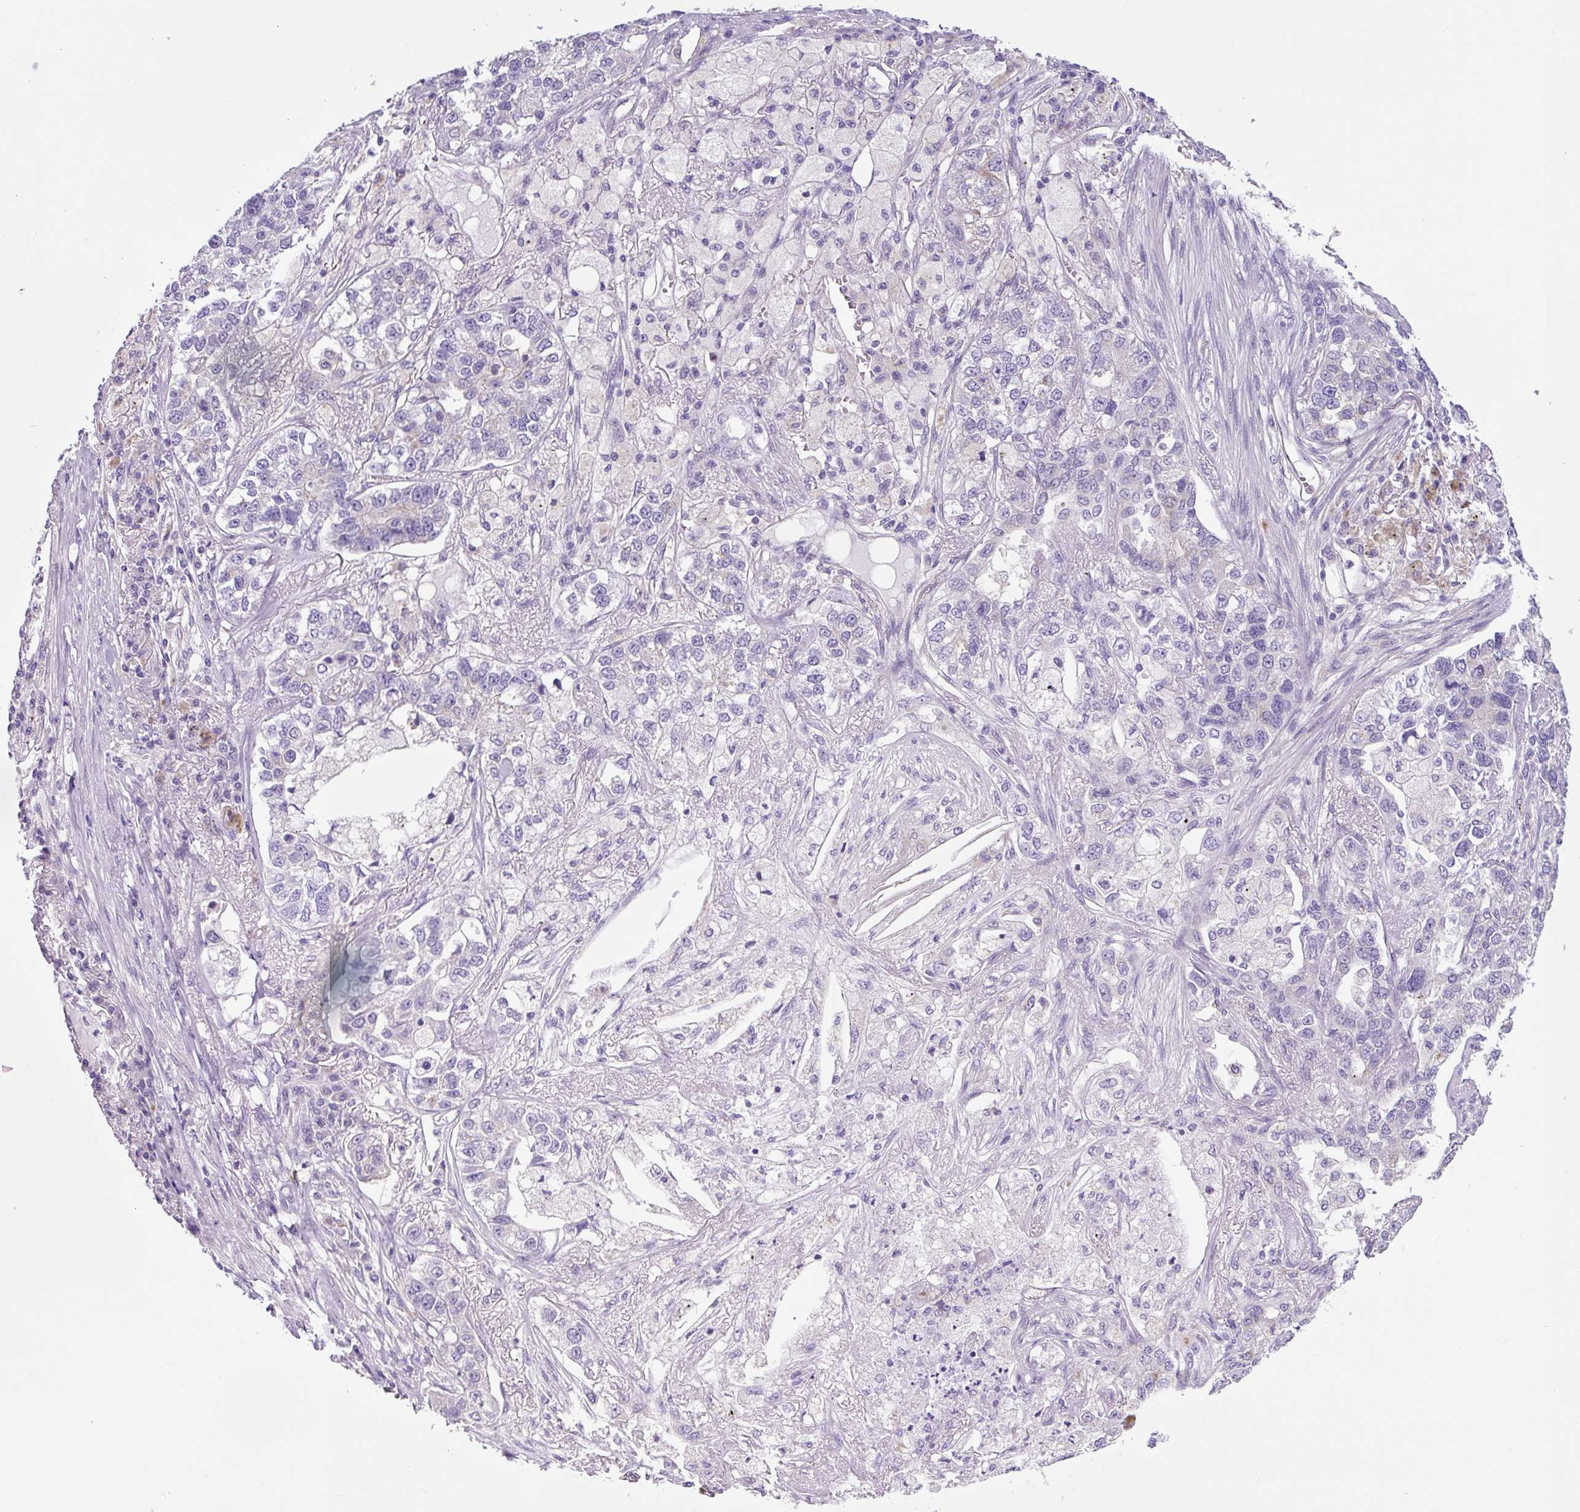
{"staining": {"intensity": "negative", "quantity": "none", "location": "none"}, "tissue": "lung cancer", "cell_type": "Tumor cells", "image_type": "cancer", "snomed": [{"axis": "morphology", "description": "Adenocarcinoma, NOS"}, {"axis": "topography", "description": "Lung"}], "caption": "DAB (3,3'-diaminobenzidine) immunohistochemical staining of human lung cancer (adenocarcinoma) shows no significant staining in tumor cells. Nuclei are stained in blue.", "gene": "GORASP1", "patient": {"sex": "male", "age": 49}}